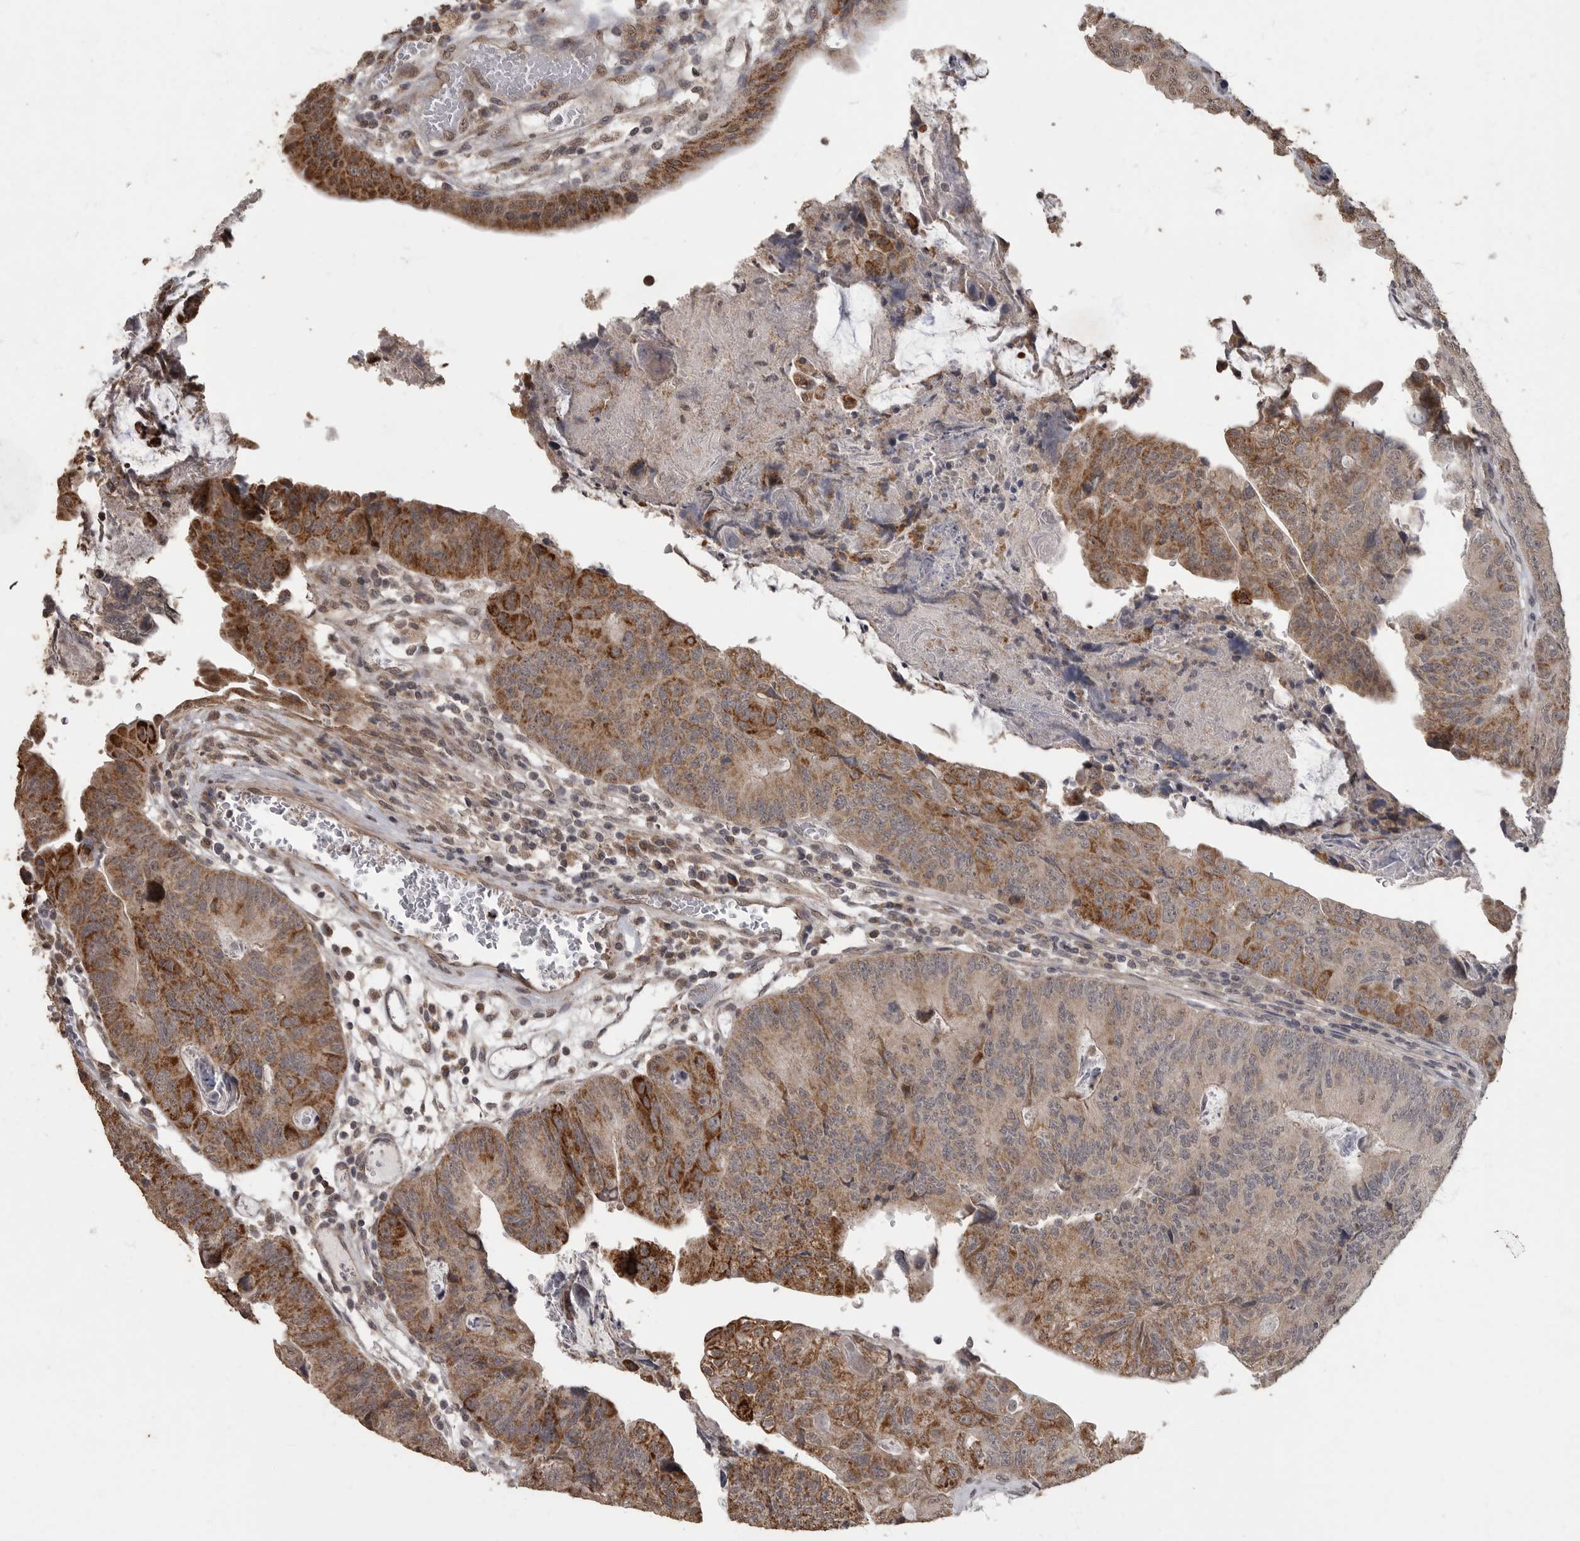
{"staining": {"intensity": "moderate", "quantity": "25%-75%", "location": "cytoplasmic/membranous"}, "tissue": "colorectal cancer", "cell_type": "Tumor cells", "image_type": "cancer", "snomed": [{"axis": "morphology", "description": "Adenocarcinoma, NOS"}, {"axis": "topography", "description": "Colon"}], "caption": "This is a micrograph of immunohistochemistry (IHC) staining of colorectal adenocarcinoma, which shows moderate expression in the cytoplasmic/membranous of tumor cells.", "gene": "MAFG", "patient": {"sex": "female", "age": 67}}